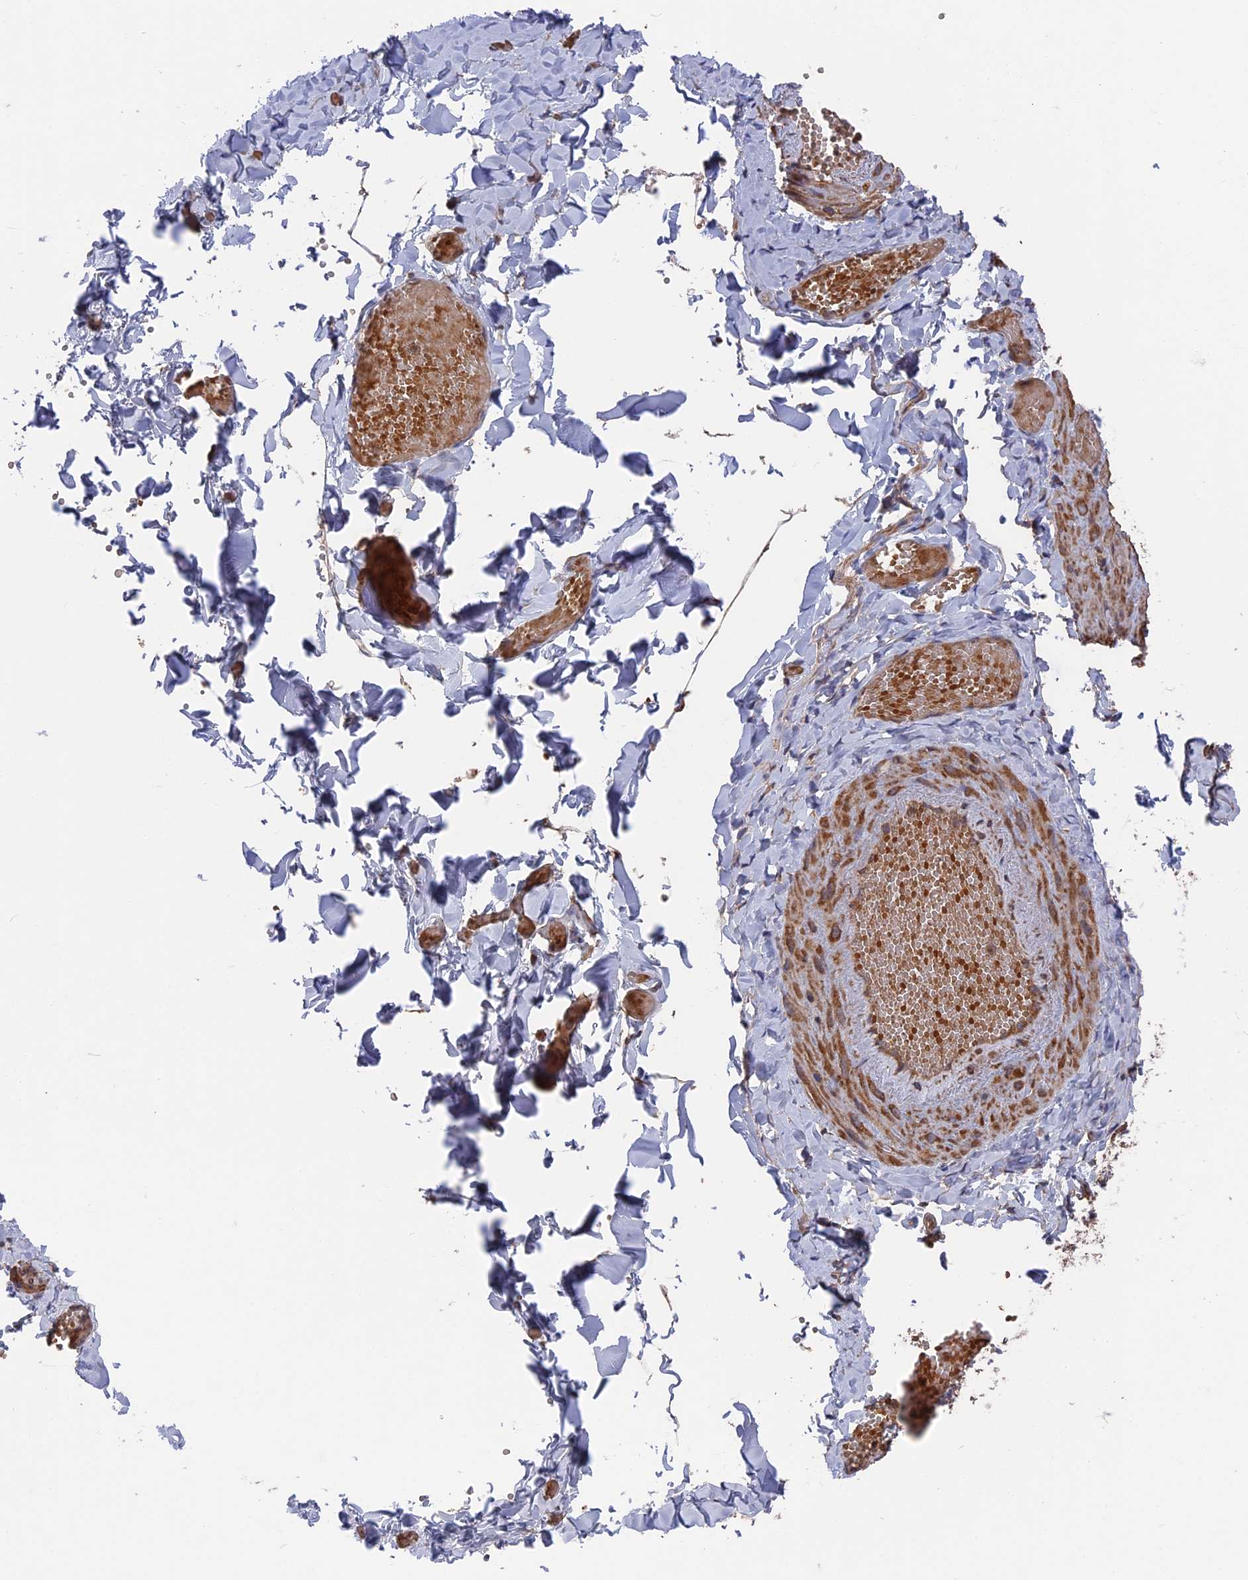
{"staining": {"intensity": "weak", "quantity": ">75%", "location": "cytoplasmic/membranous"}, "tissue": "adipose tissue", "cell_type": "Adipocytes", "image_type": "normal", "snomed": [{"axis": "morphology", "description": "Normal tissue, NOS"}, {"axis": "topography", "description": "Gallbladder"}, {"axis": "topography", "description": "Peripheral nerve tissue"}], "caption": "IHC image of normal adipose tissue: adipose tissue stained using immunohistochemistry displays low levels of weak protein expression localized specifically in the cytoplasmic/membranous of adipocytes, appearing as a cytoplasmic/membranous brown color.", "gene": "TELO2", "patient": {"sex": "male", "age": 38}}